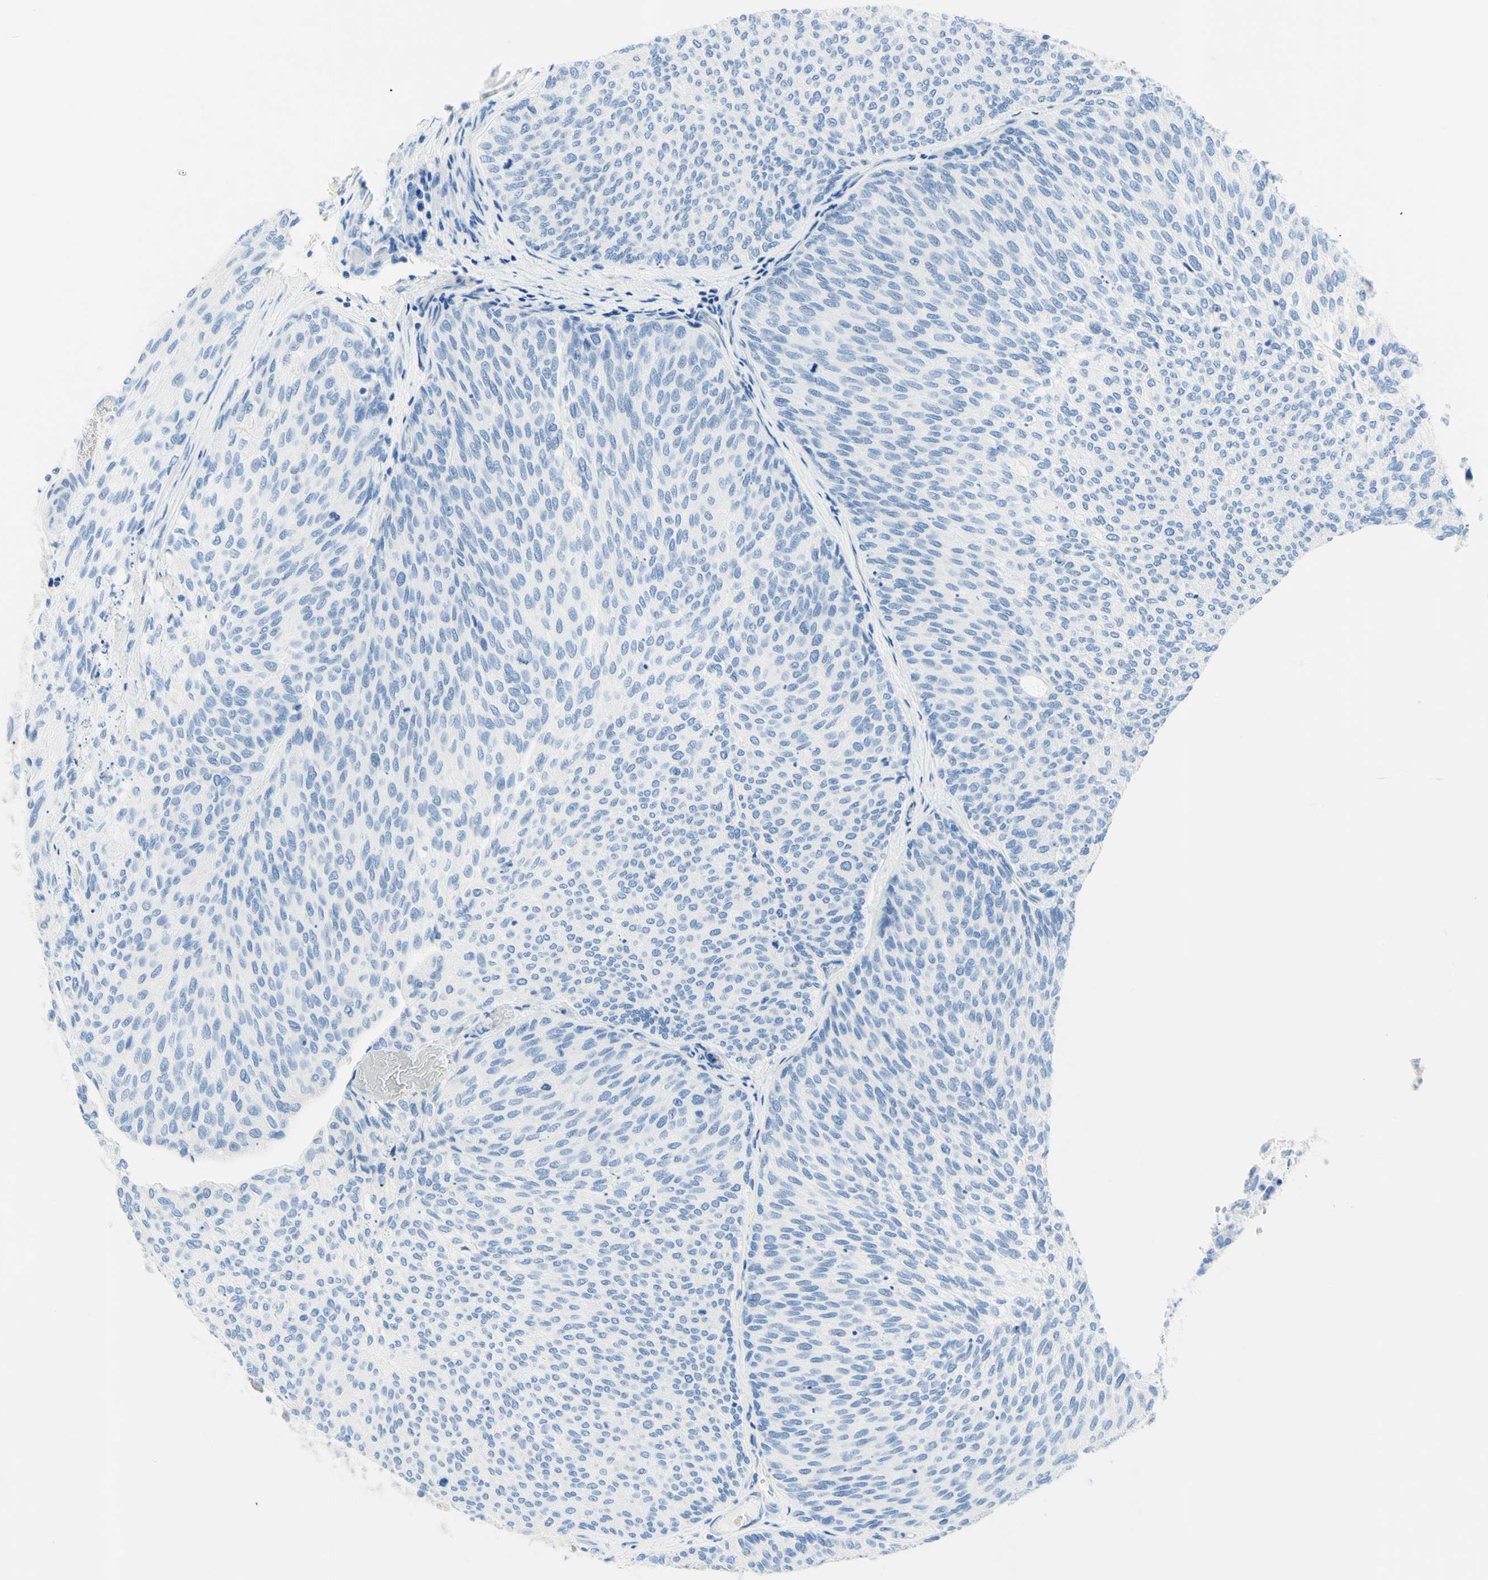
{"staining": {"intensity": "negative", "quantity": "none", "location": "none"}, "tissue": "urothelial cancer", "cell_type": "Tumor cells", "image_type": "cancer", "snomed": [{"axis": "morphology", "description": "Urothelial carcinoma, Low grade"}, {"axis": "topography", "description": "Urinary bladder"}], "caption": "DAB (3,3'-diaminobenzidine) immunohistochemical staining of human urothelial carcinoma (low-grade) exhibits no significant staining in tumor cells.", "gene": "MYH2", "patient": {"sex": "female", "age": 79}}